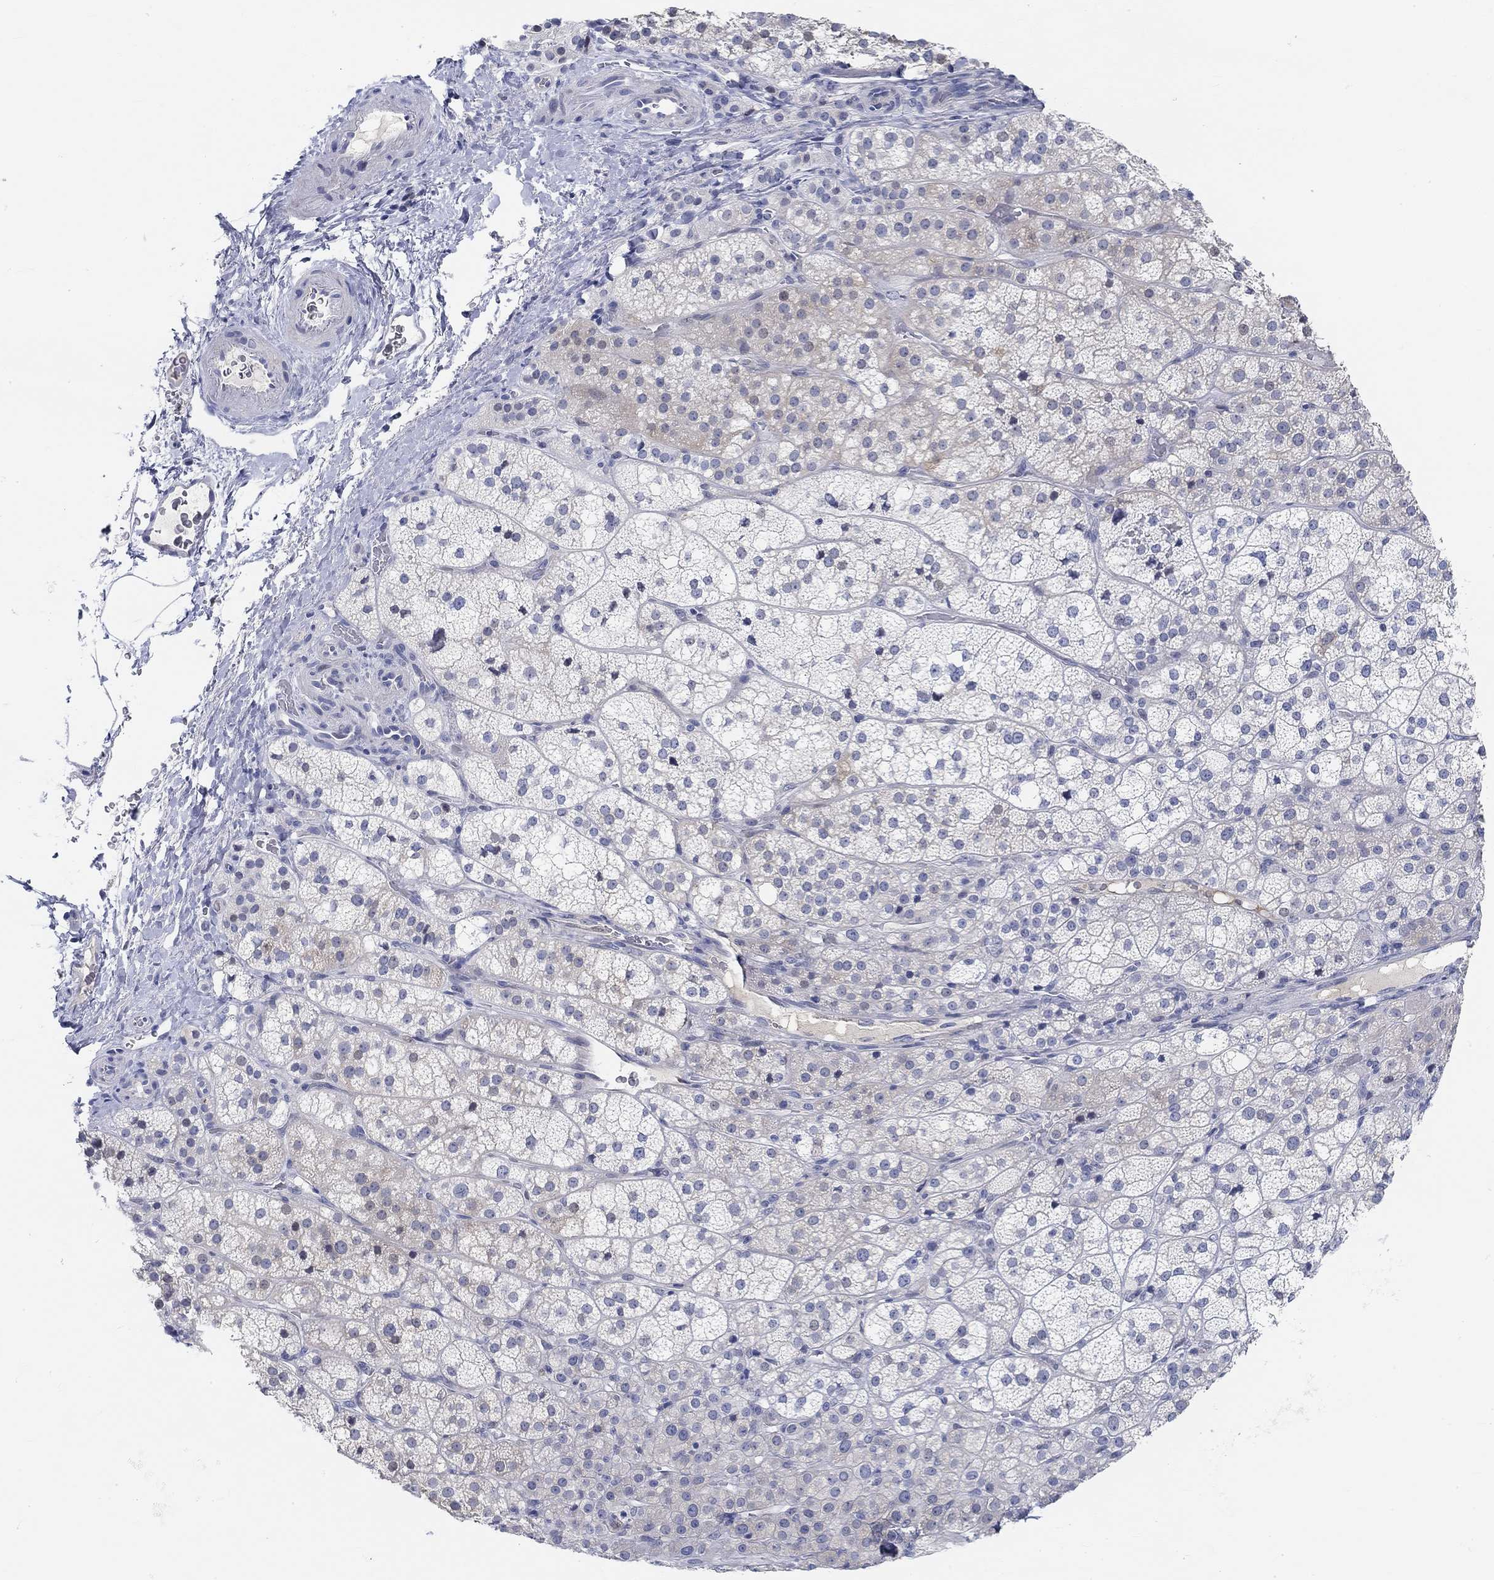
{"staining": {"intensity": "weak", "quantity": "<25%", "location": "cytoplasmic/membranous"}, "tissue": "adrenal gland", "cell_type": "Glandular cells", "image_type": "normal", "snomed": [{"axis": "morphology", "description": "Normal tissue, NOS"}, {"axis": "topography", "description": "Adrenal gland"}], "caption": "Immunohistochemical staining of benign human adrenal gland exhibits no significant staining in glandular cells.", "gene": "SNTG2", "patient": {"sex": "female", "age": 60}}